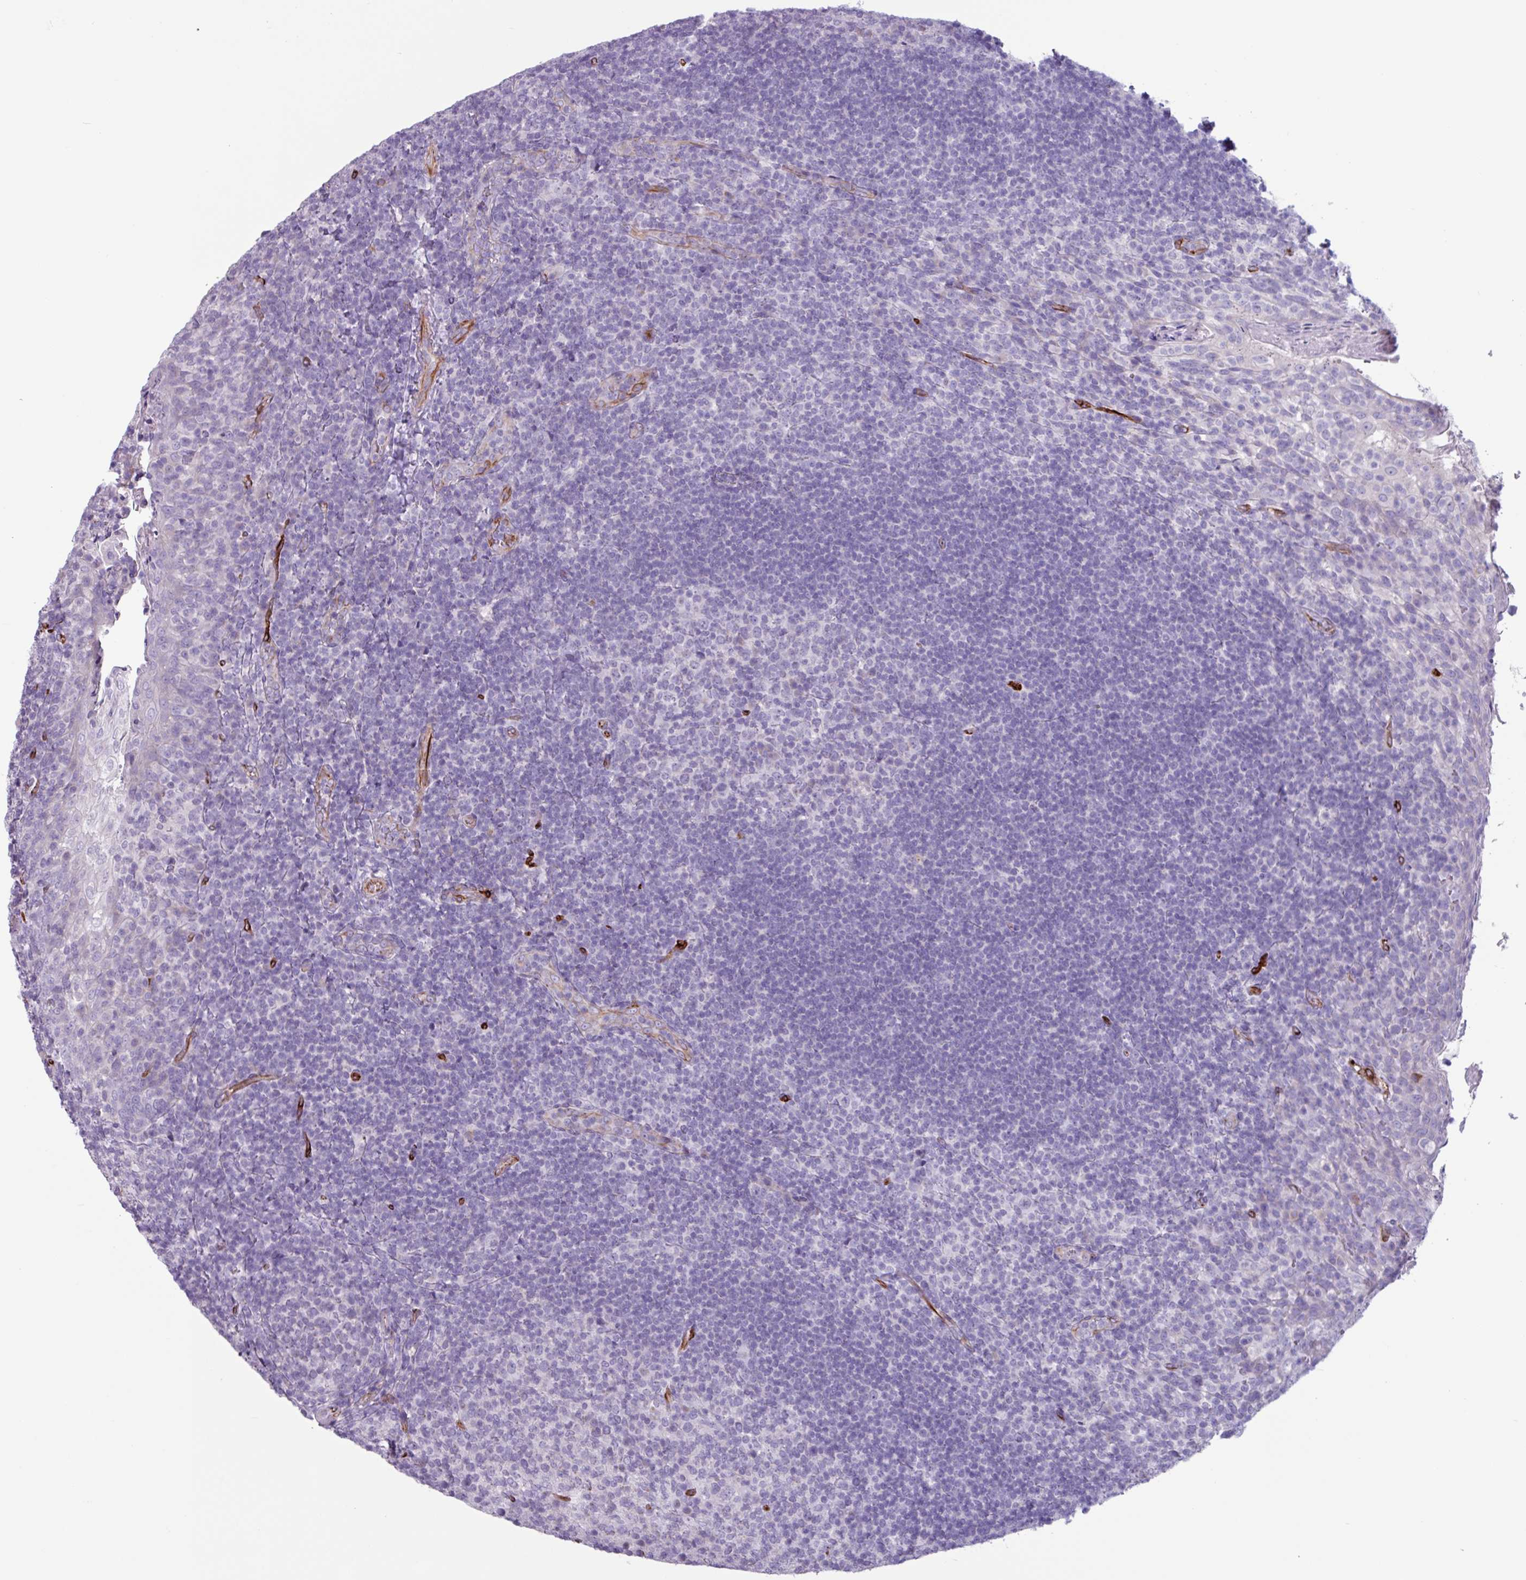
{"staining": {"intensity": "negative", "quantity": "none", "location": "none"}, "tissue": "tonsil", "cell_type": "Germinal center cells", "image_type": "normal", "snomed": [{"axis": "morphology", "description": "Normal tissue, NOS"}, {"axis": "topography", "description": "Tonsil"}], "caption": "This is an IHC histopathology image of unremarkable tonsil. There is no expression in germinal center cells.", "gene": "BTD", "patient": {"sex": "female", "age": 10}}